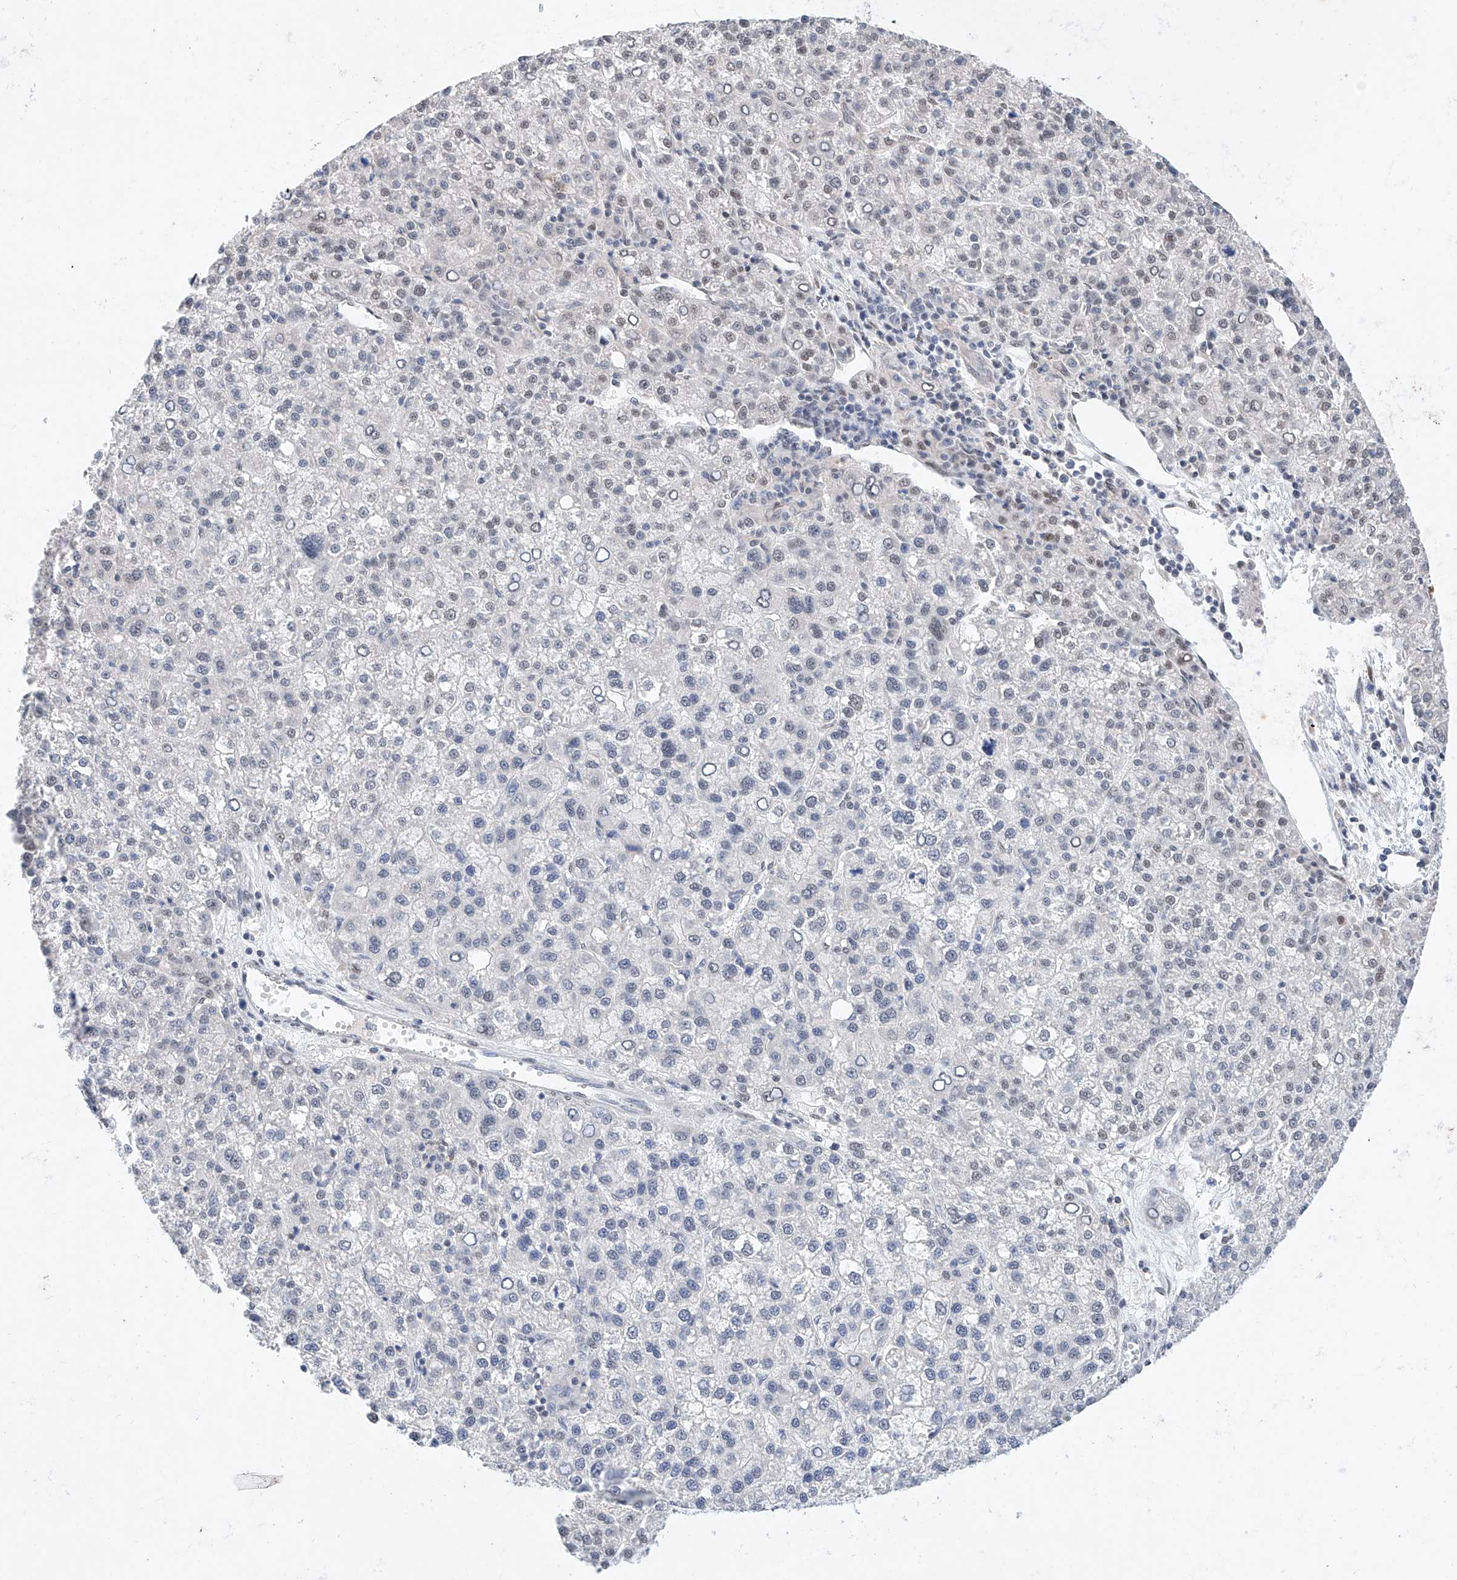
{"staining": {"intensity": "negative", "quantity": "none", "location": "none"}, "tissue": "liver cancer", "cell_type": "Tumor cells", "image_type": "cancer", "snomed": [{"axis": "morphology", "description": "Carcinoma, Hepatocellular, NOS"}, {"axis": "topography", "description": "Liver"}], "caption": "Tumor cells are negative for protein expression in human liver hepatocellular carcinoma.", "gene": "KCNJ1", "patient": {"sex": "female", "age": 58}}